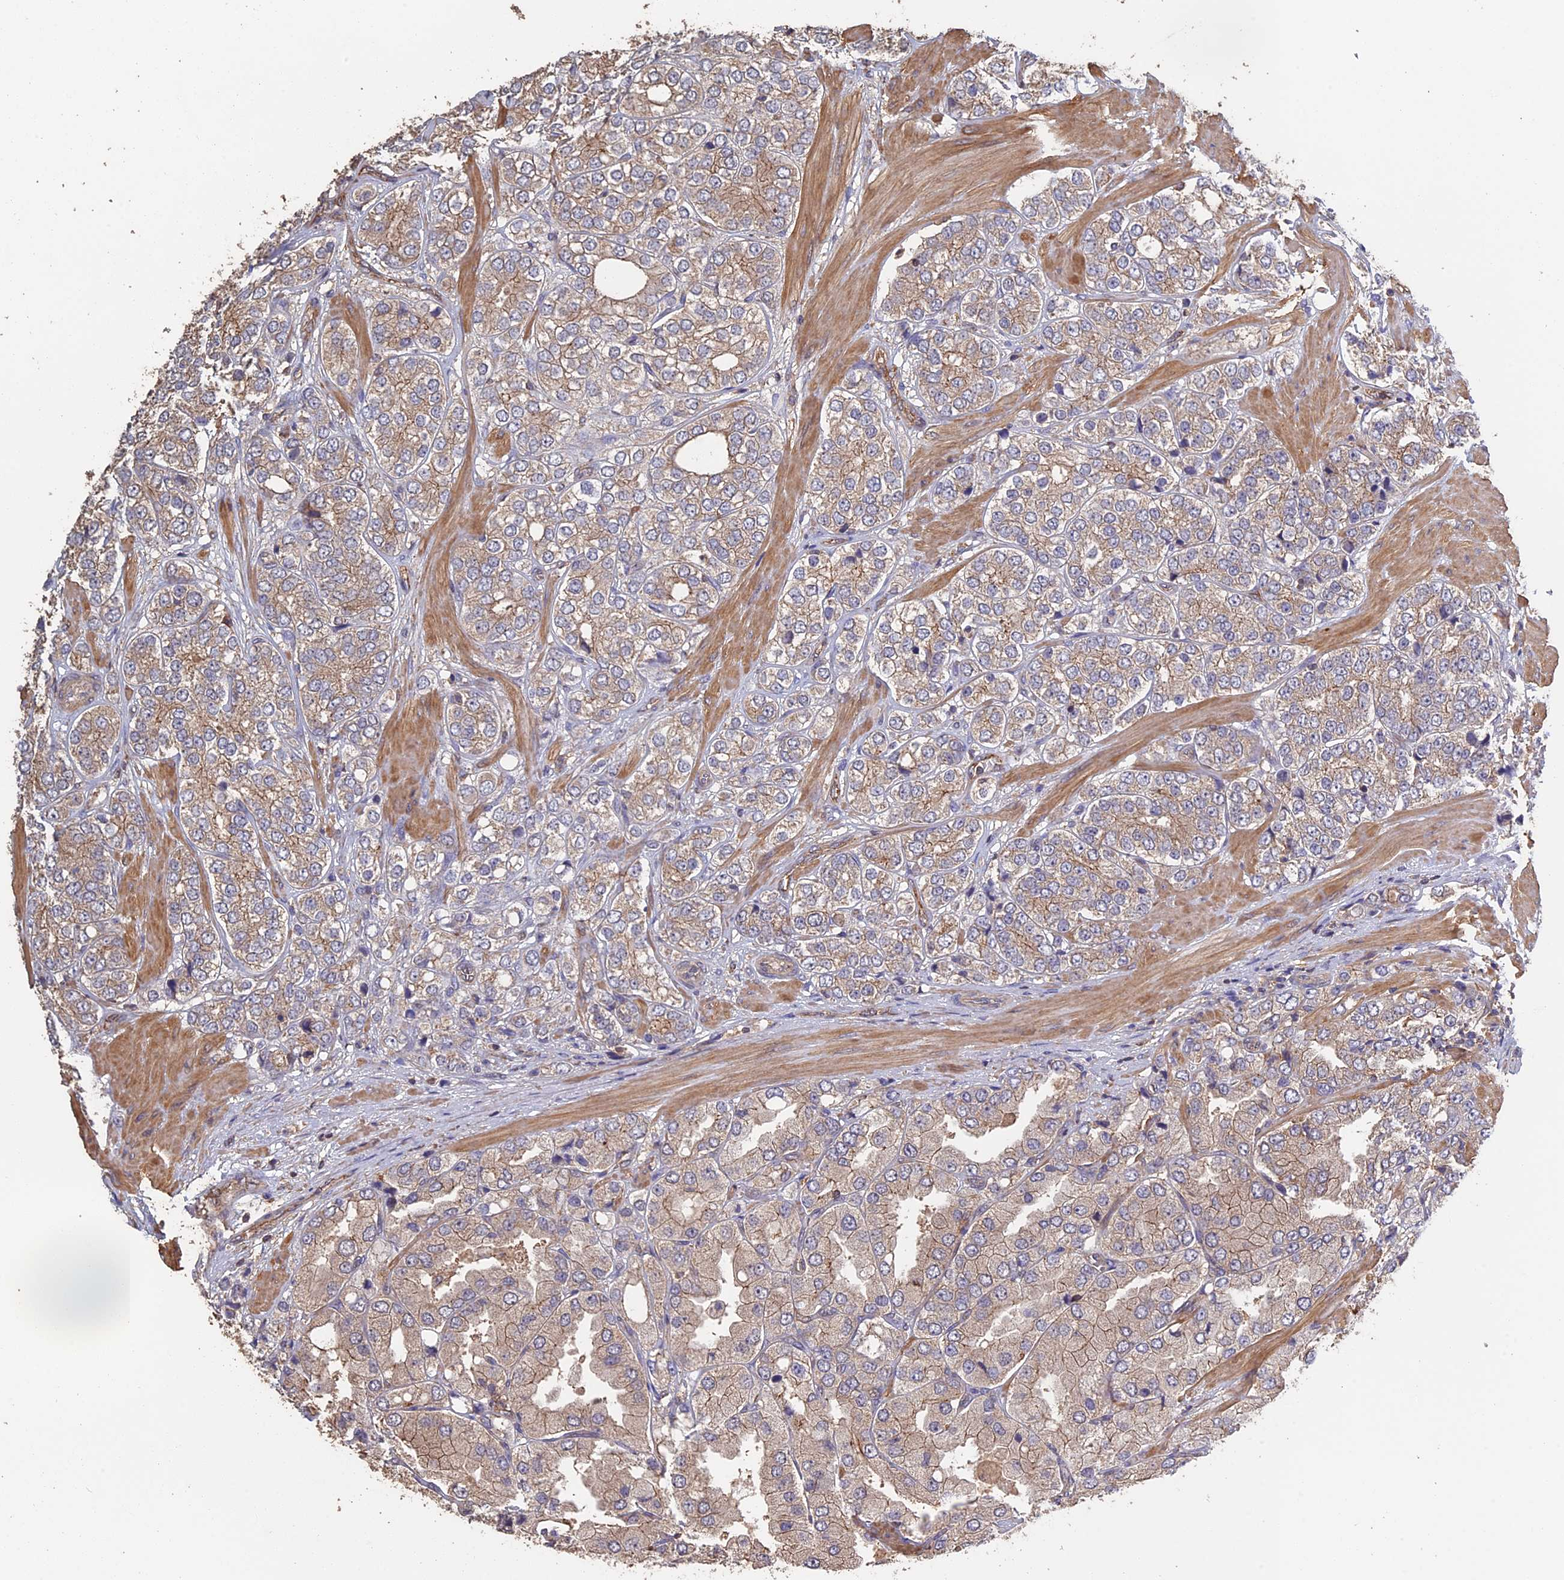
{"staining": {"intensity": "weak", "quantity": "25%-75%", "location": "cytoplasmic/membranous"}, "tissue": "prostate cancer", "cell_type": "Tumor cells", "image_type": "cancer", "snomed": [{"axis": "morphology", "description": "Adenocarcinoma, High grade"}, {"axis": "topography", "description": "Prostate"}], "caption": "IHC histopathology image of prostate high-grade adenocarcinoma stained for a protein (brown), which demonstrates low levels of weak cytoplasmic/membranous positivity in approximately 25%-75% of tumor cells.", "gene": "PIGQ", "patient": {"sex": "male", "age": 50}}